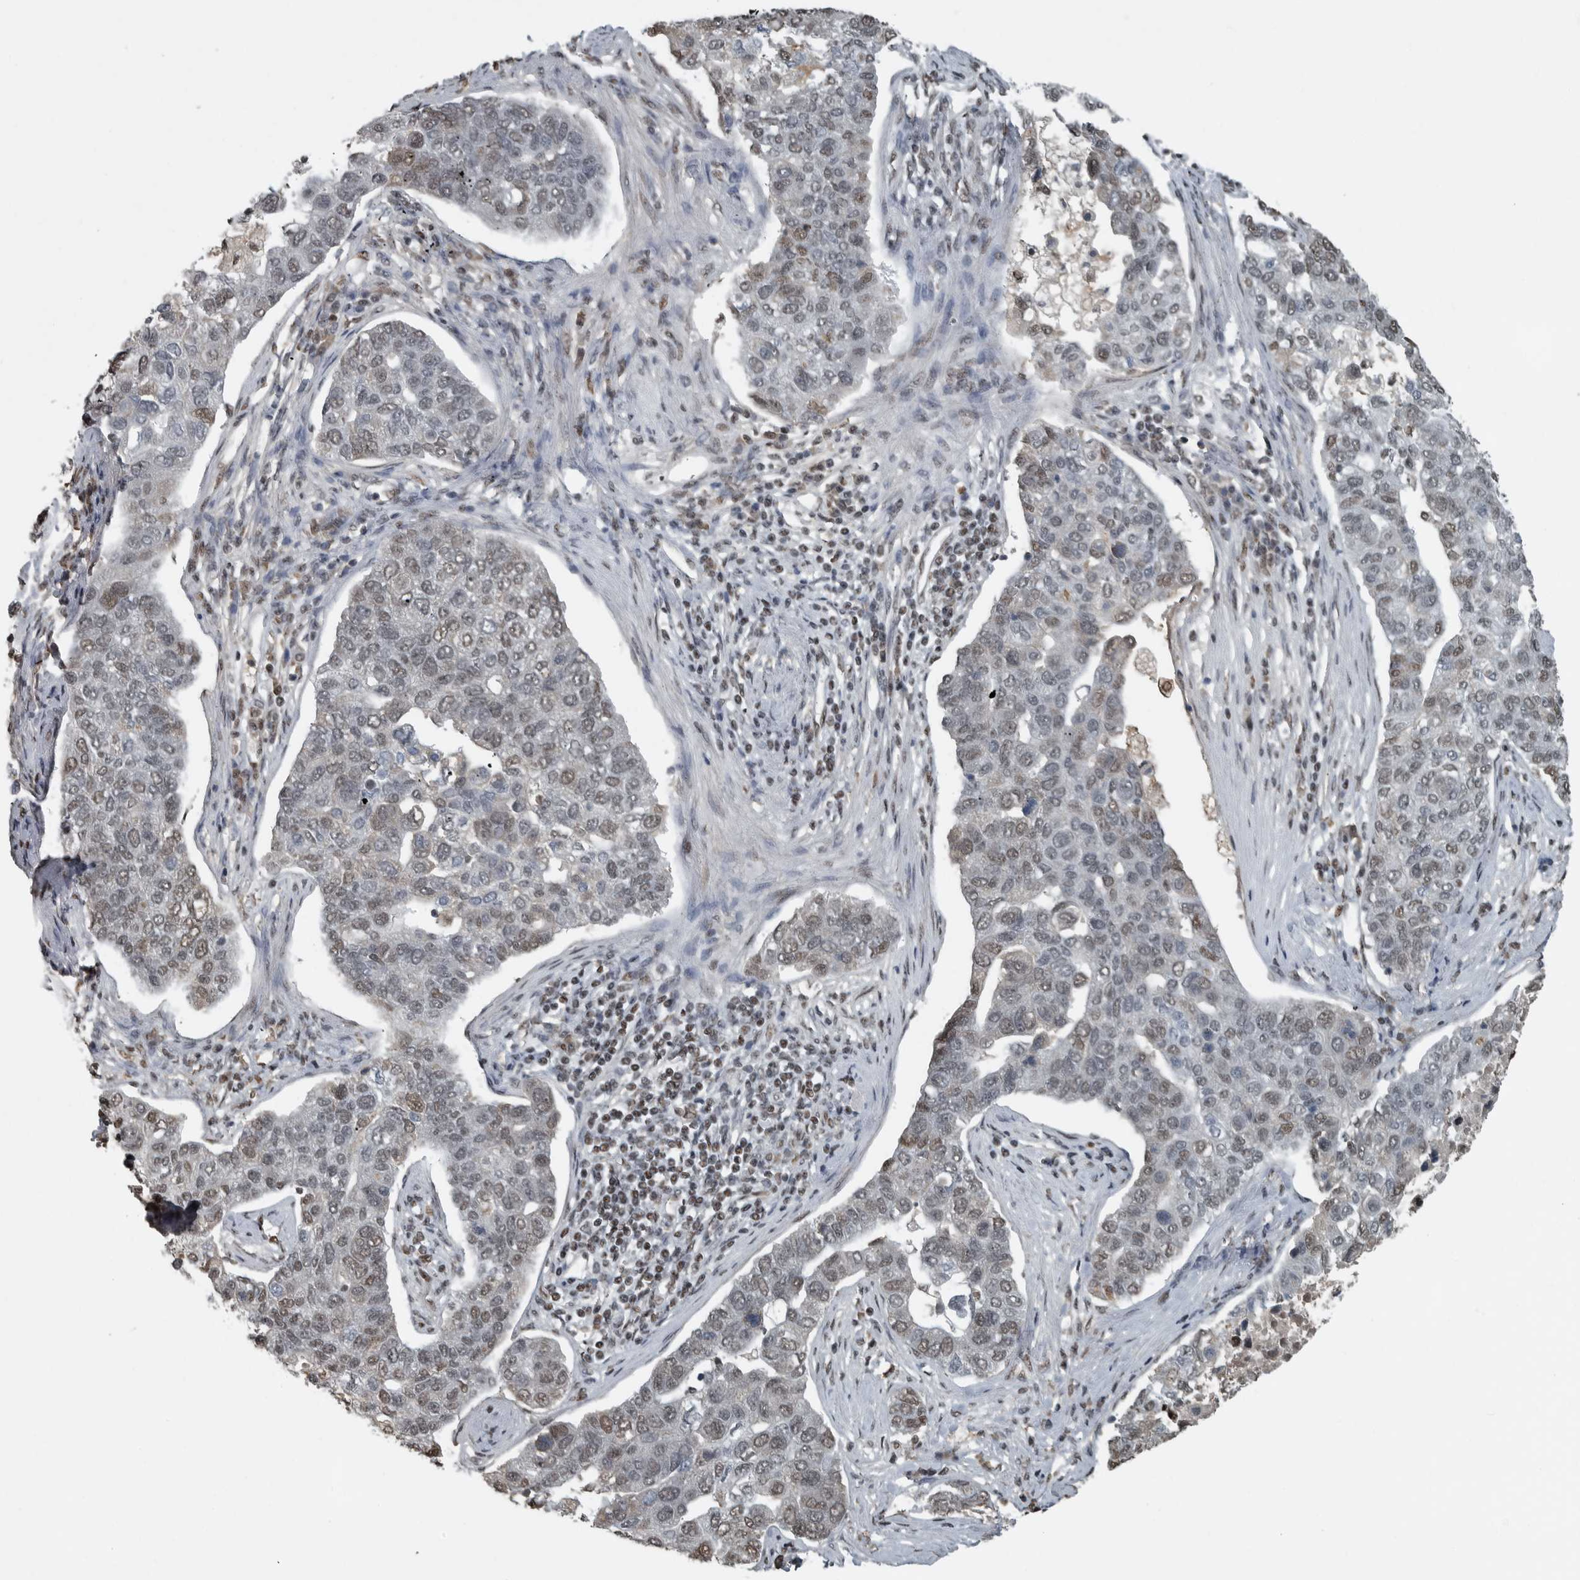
{"staining": {"intensity": "moderate", "quantity": "25%-75%", "location": "nuclear"}, "tissue": "pancreatic cancer", "cell_type": "Tumor cells", "image_type": "cancer", "snomed": [{"axis": "morphology", "description": "Adenocarcinoma, NOS"}, {"axis": "topography", "description": "Pancreas"}], "caption": "Immunohistochemistry (IHC) photomicrograph of adenocarcinoma (pancreatic) stained for a protein (brown), which displays medium levels of moderate nuclear positivity in about 25%-75% of tumor cells.", "gene": "TGS1", "patient": {"sex": "female", "age": 61}}